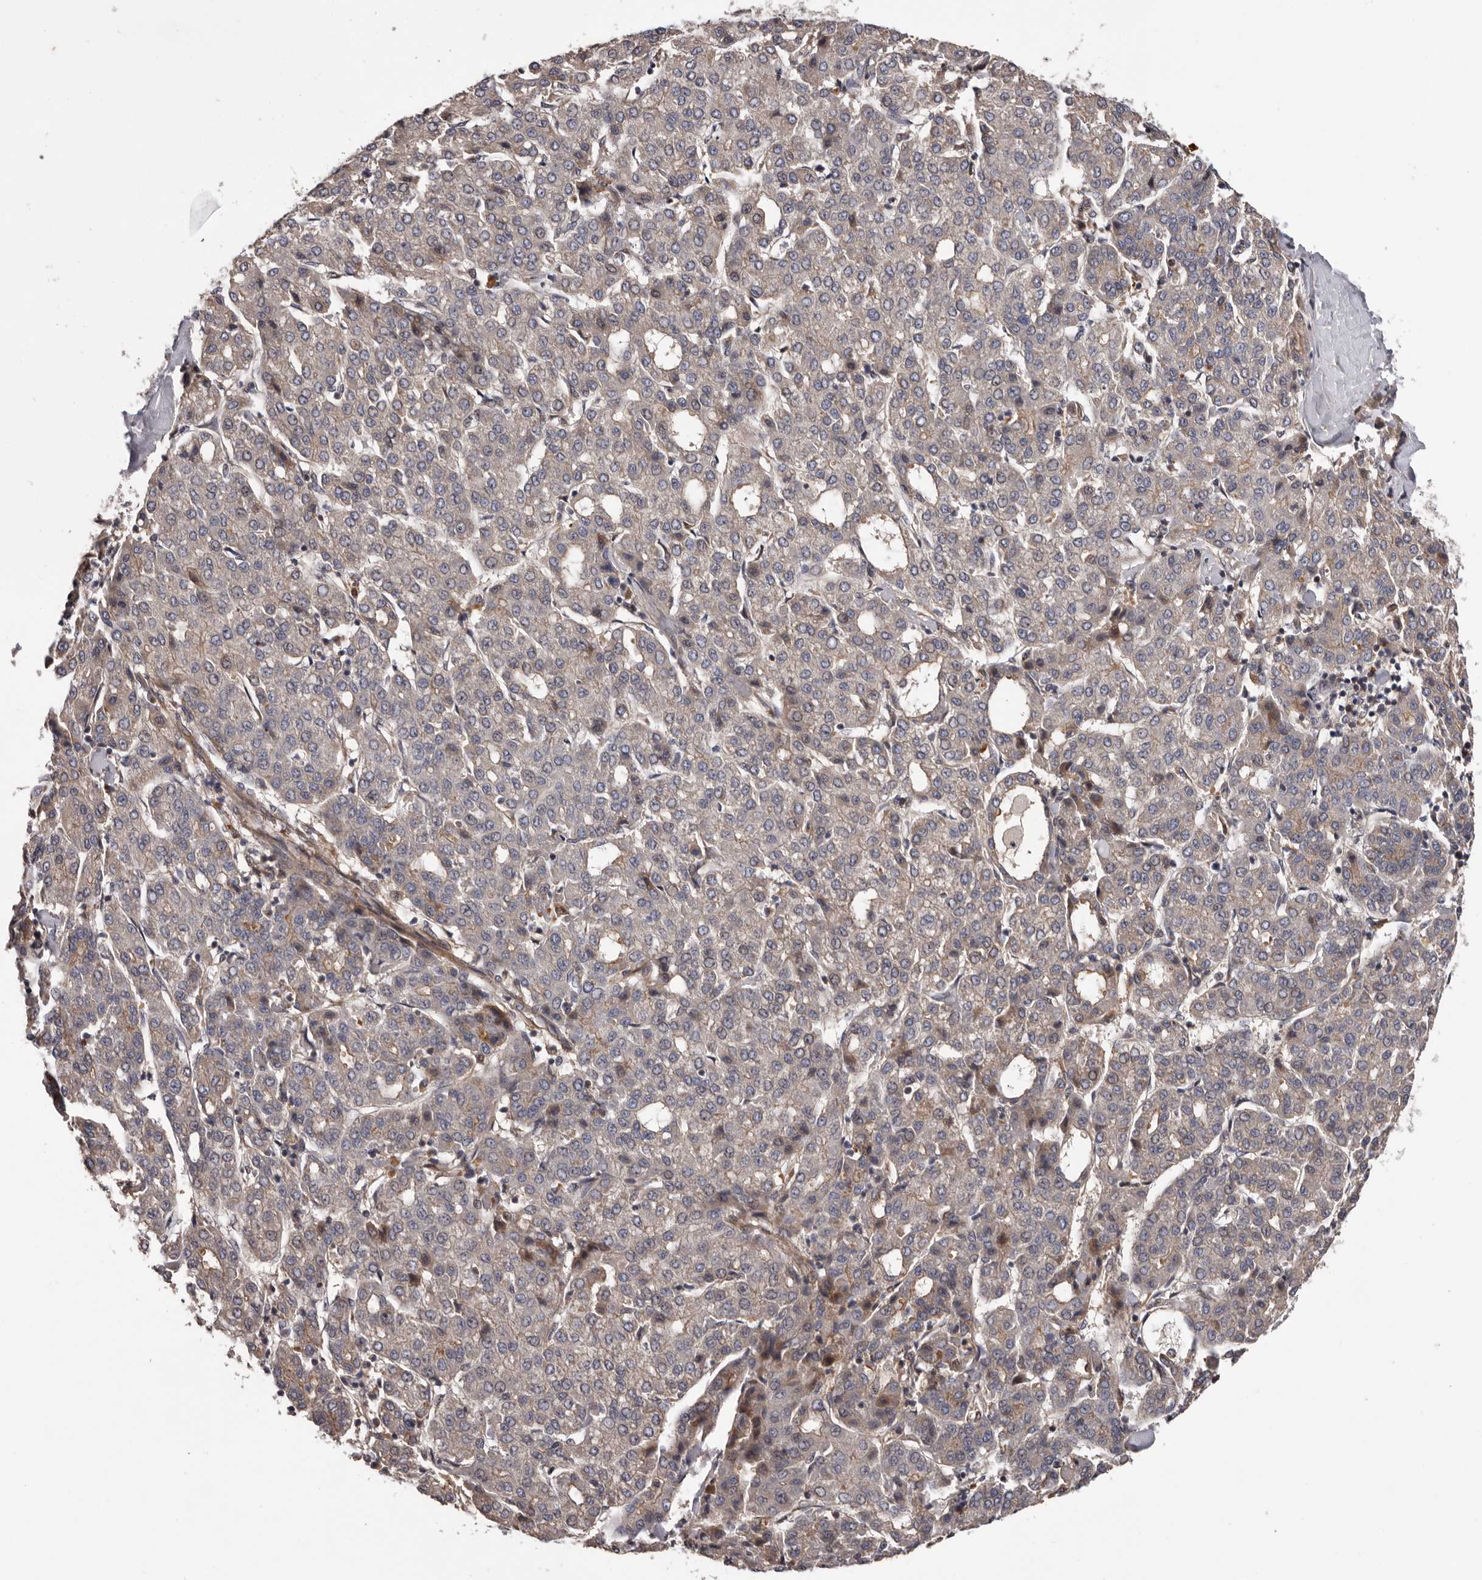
{"staining": {"intensity": "weak", "quantity": "<25%", "location": "cytoplasmic/membranous"}, "tissue": "liver cancer", "cell_type": "Tumor cells", "image_type": "cancer", "snomed": [{"axis": "morphology", "description": "Carcinoma, Hepatocellular, NOS"}, {"axis": "topography", "description": "Liver"}], "caption": "A high-resolution photomicrograph shows IHC staining of liver cancer (hepatocellular carcinoma), which exhibits no significant staining in tumor cells. (DAB immunohistochemistry visualized using brightfield microscopy, high magnification).", "gene": "PRKD1", "patient": {"sex": "male", "age": 65}}